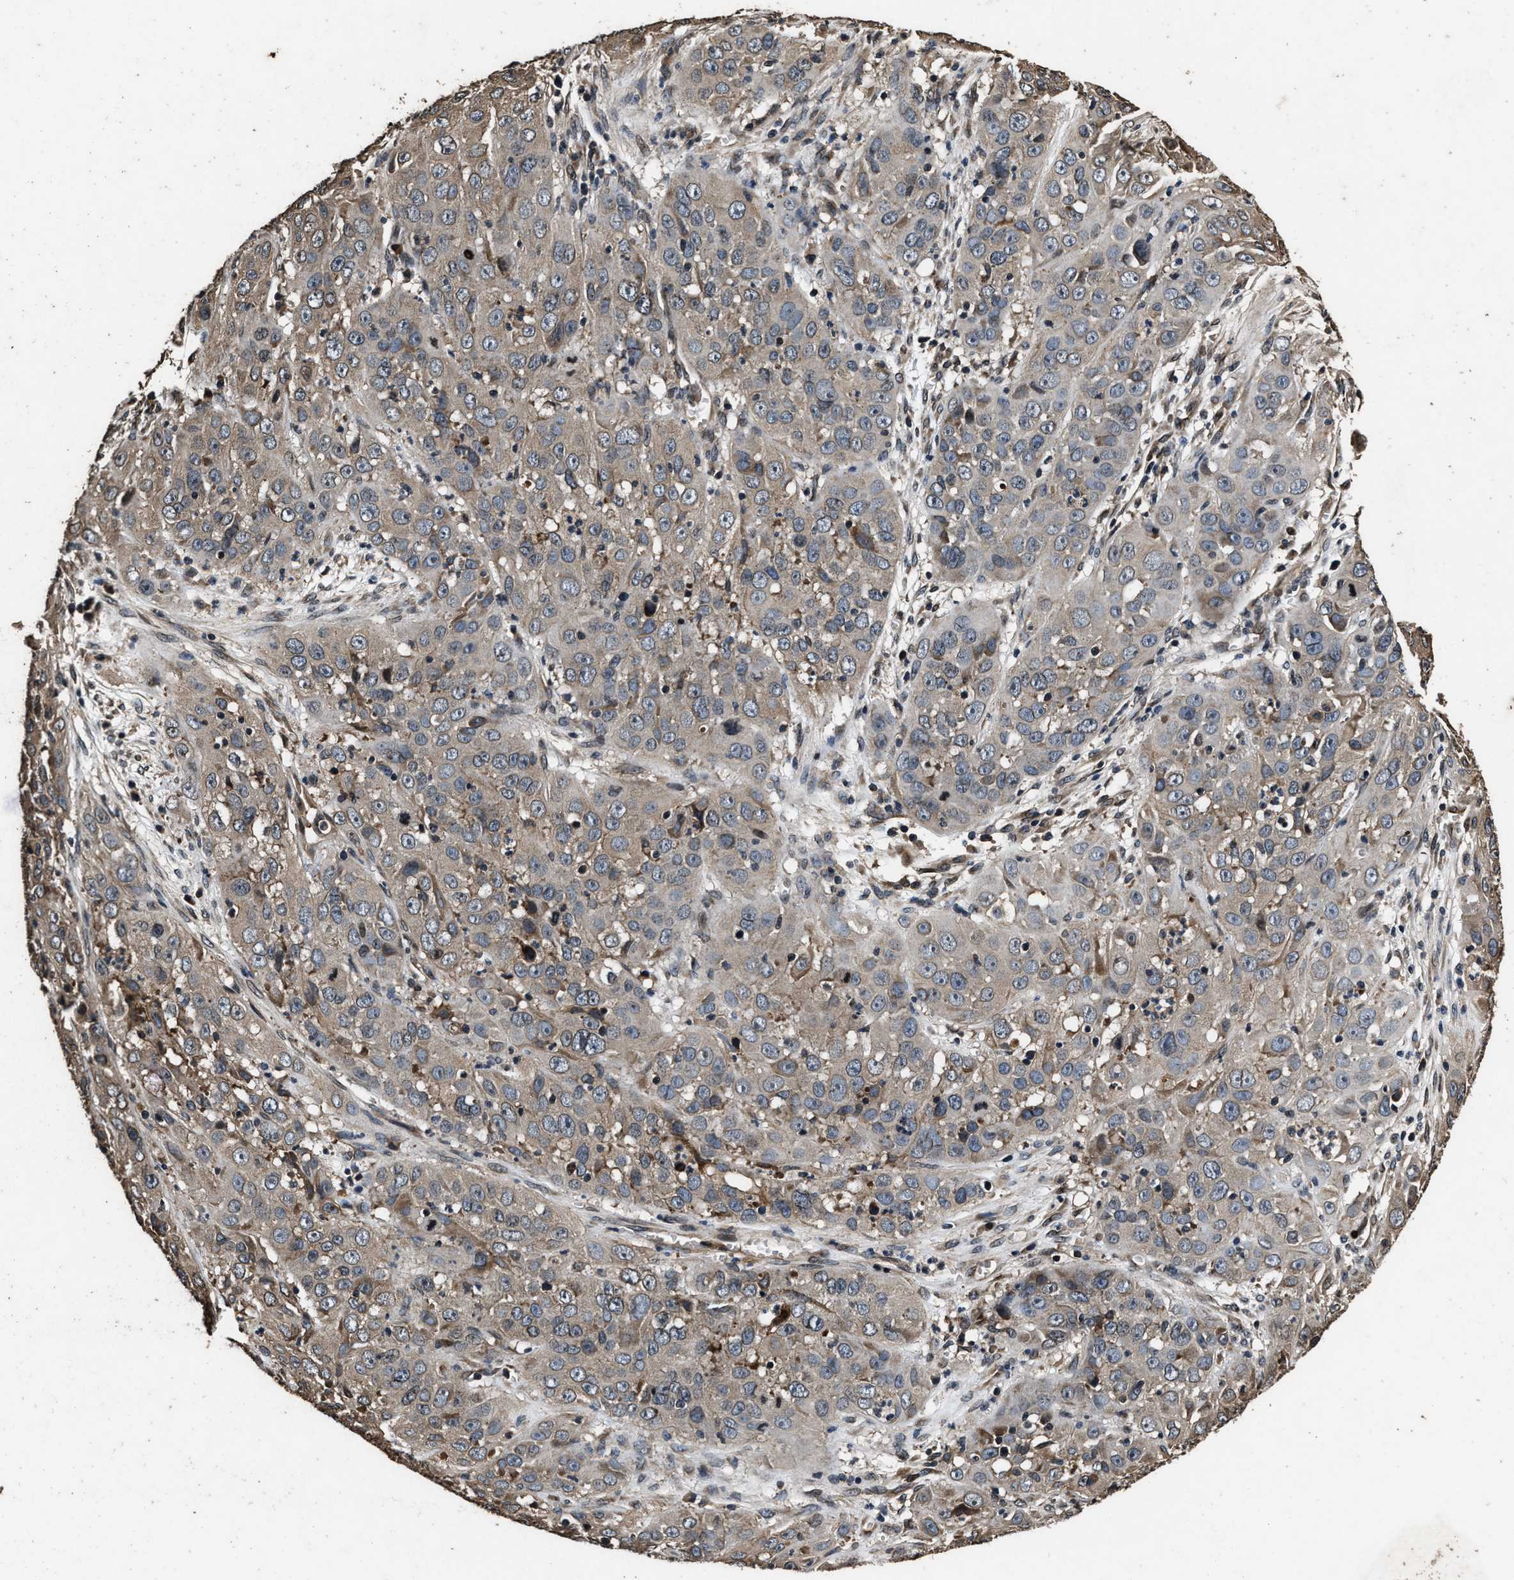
{"staining": {"intensity": "moderate", "quantity": ">75%", "location": "cytoplasmic/membranous"}, "tissue": "cervical cancer", "cell_type": "Tumor cells", "image_type": "cancer", "snomed": [{"axis": "morphology", "description": "Squamous cell carcinoma, NOS"}, {"axis": "topography", "description": "Cervix"}], "caption": "IHC (DAB (3,3'-diaminobenzidine)) staining of cervical cancer (squamous cell carcinoma) displays moderate cytoplasmic/membranous protein positivity in approximately >75% of tumor cells.", "gene": "ACCS", "patient": {"sex": "female", "age": 32}}